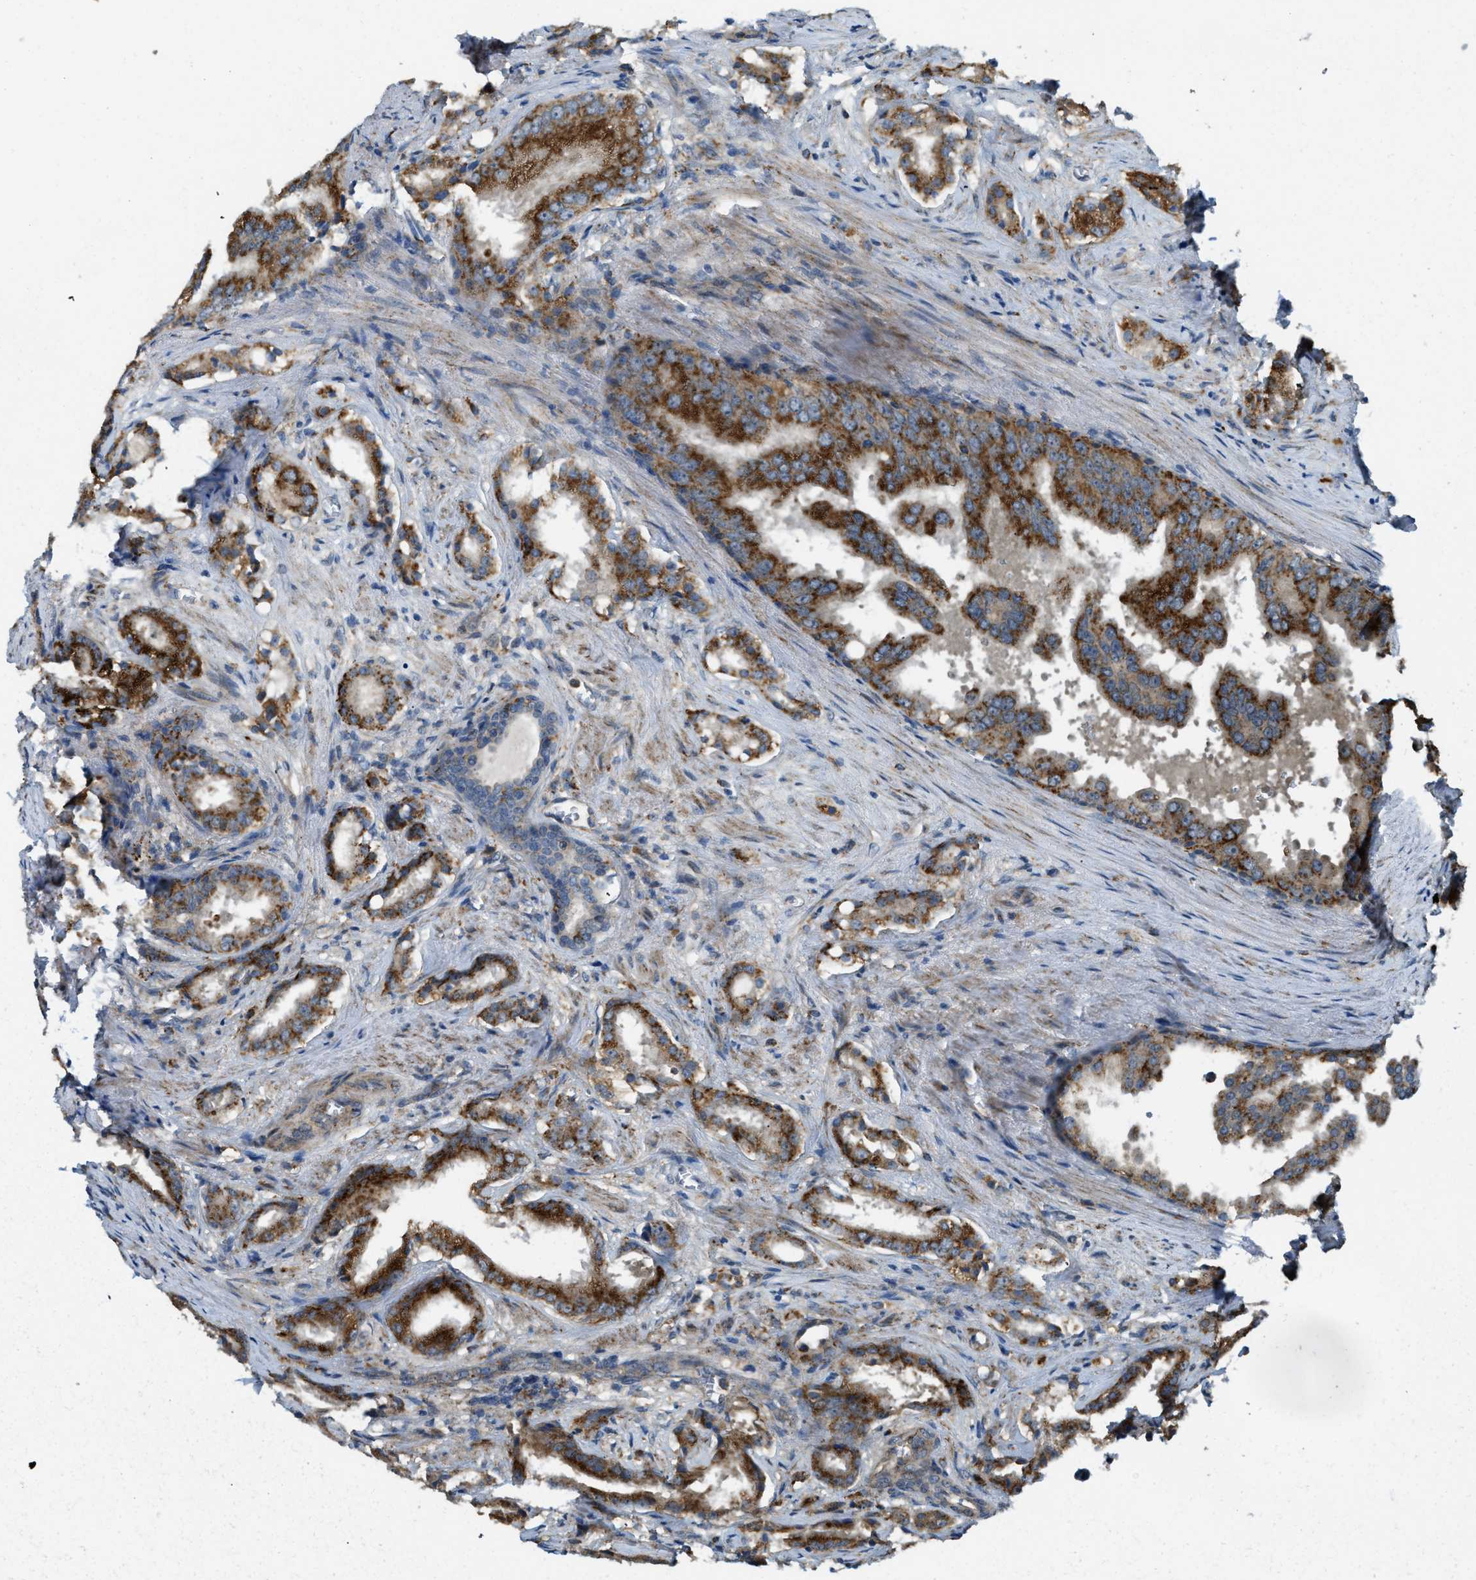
{"staining": {"intensity": "moderate", "quantity": ">75%", "location": "cytoplasmic/membranous"}, "tissue": "prostate cancer", "cell_type": "Tumor cells", "image_type": "cancer", "snomed": [{"axis": "morphology", "description": "Adenocarcinoma, High grade"}, {"axis": "topography", "description": "Prostate"}], "caption": "IHC micrograph of human high-grade adenocarcinoma (prostate) stained for a protein (brown), which reveals medium levels of moderate cytoplasmic/membranous expression in about >75% of tumor cells.", "gene": "STARD3NL", "patient": {"sex": "male", "age": 64}}